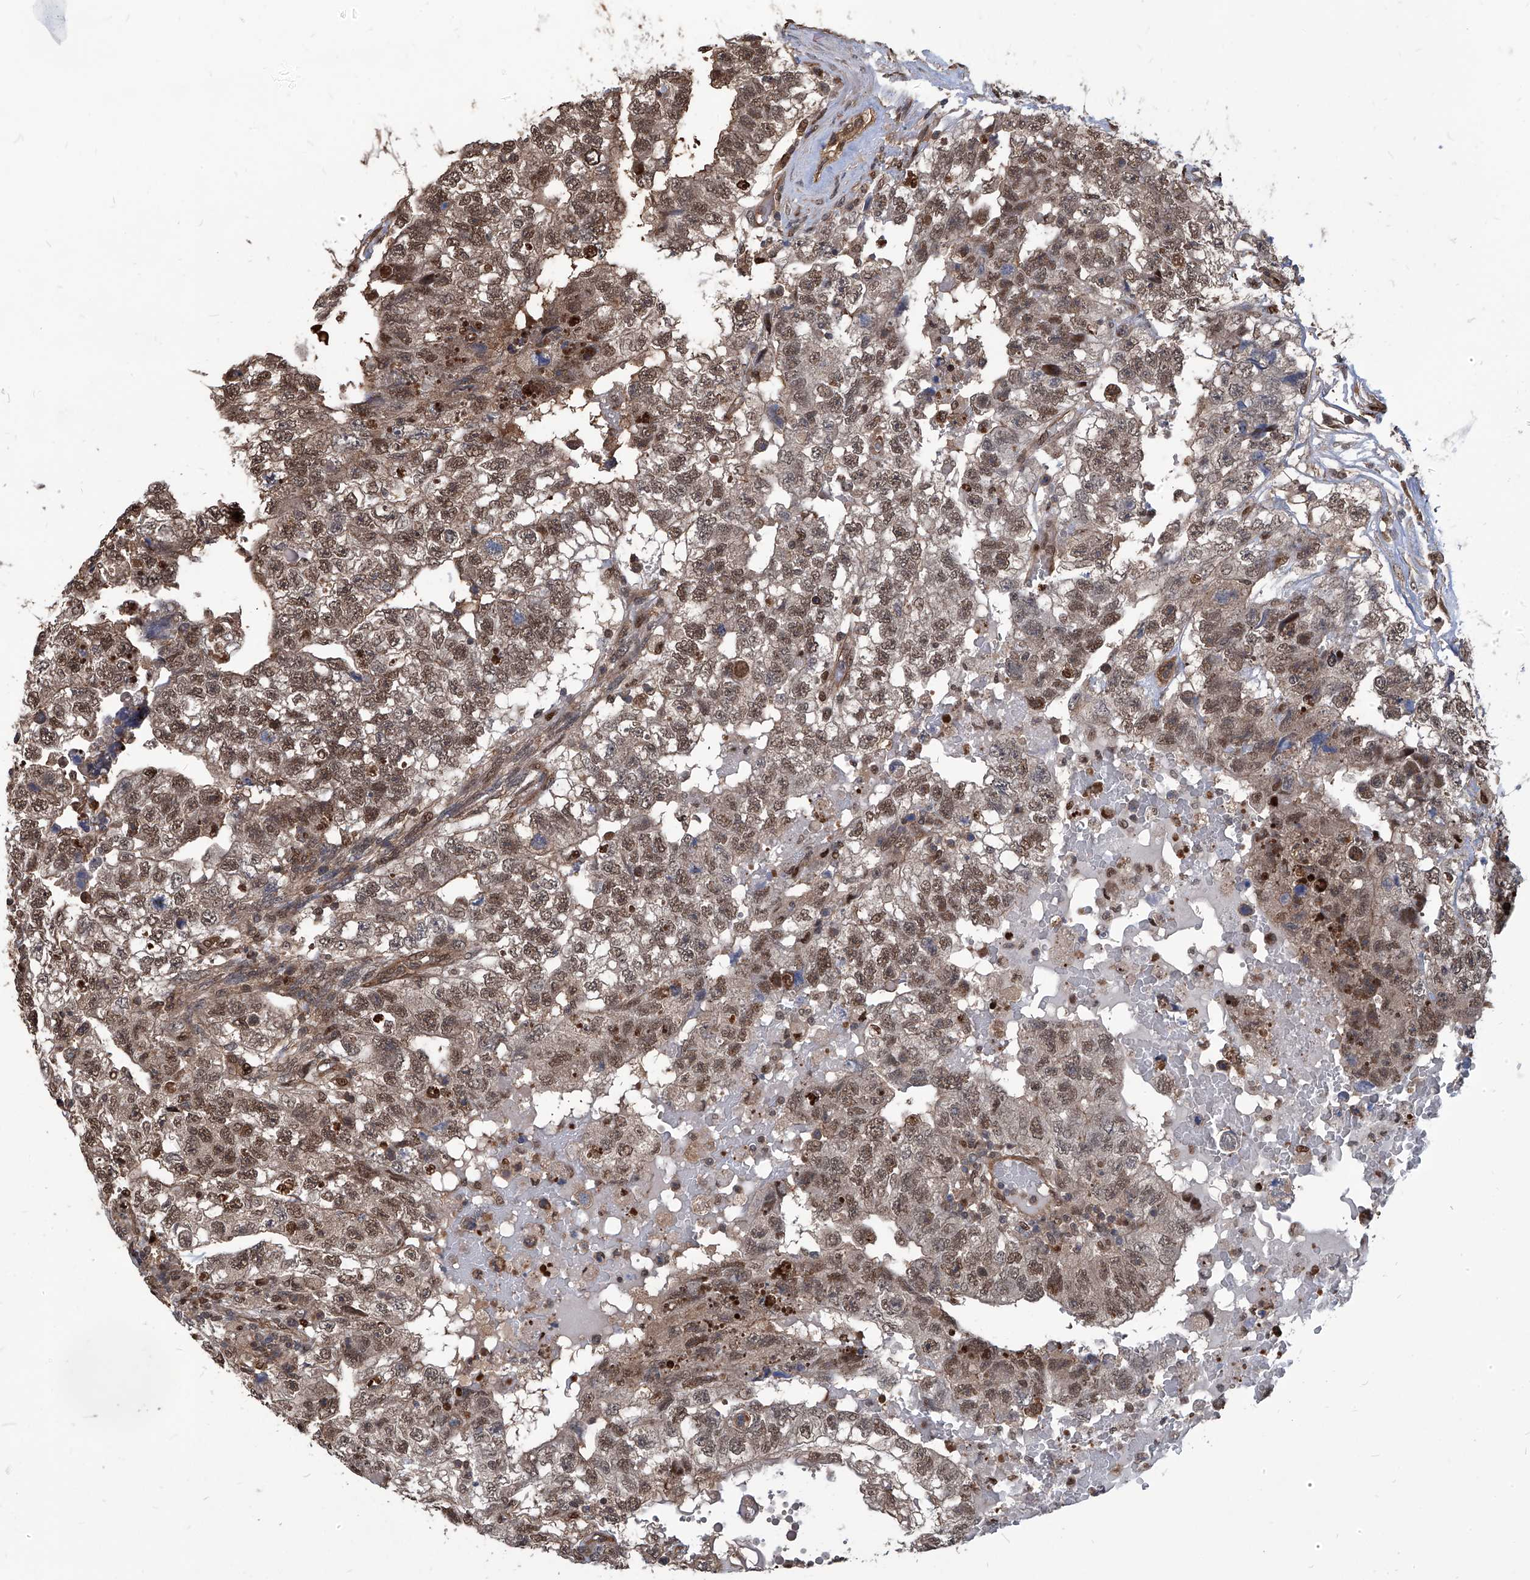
{"staining": {"intensity": "moderate", "quantity": ">75%", "location": "cytoplasmic/membranous,nuclear"}, "tissue": "testis cancer", "cell_type": "Tumor cells", "image_type": "cancer", "snomed": [{"axis": "morphology", "description": "Carcinoma, Embryonal, NOS"}, {"axis": "topography", "description": "Testis"}], "caption": "Immunohistochemistry (IHC) photomicrograph of testis cancer (embryonal carcinoma) stained for a protein (brown), which shows medium levels of moderate cytoplasmic/membranous and nuclear staining in approximately >75% of tumor cells.", "gene": "PSMB1", "patient": {"sex": "male", "age": 36}}